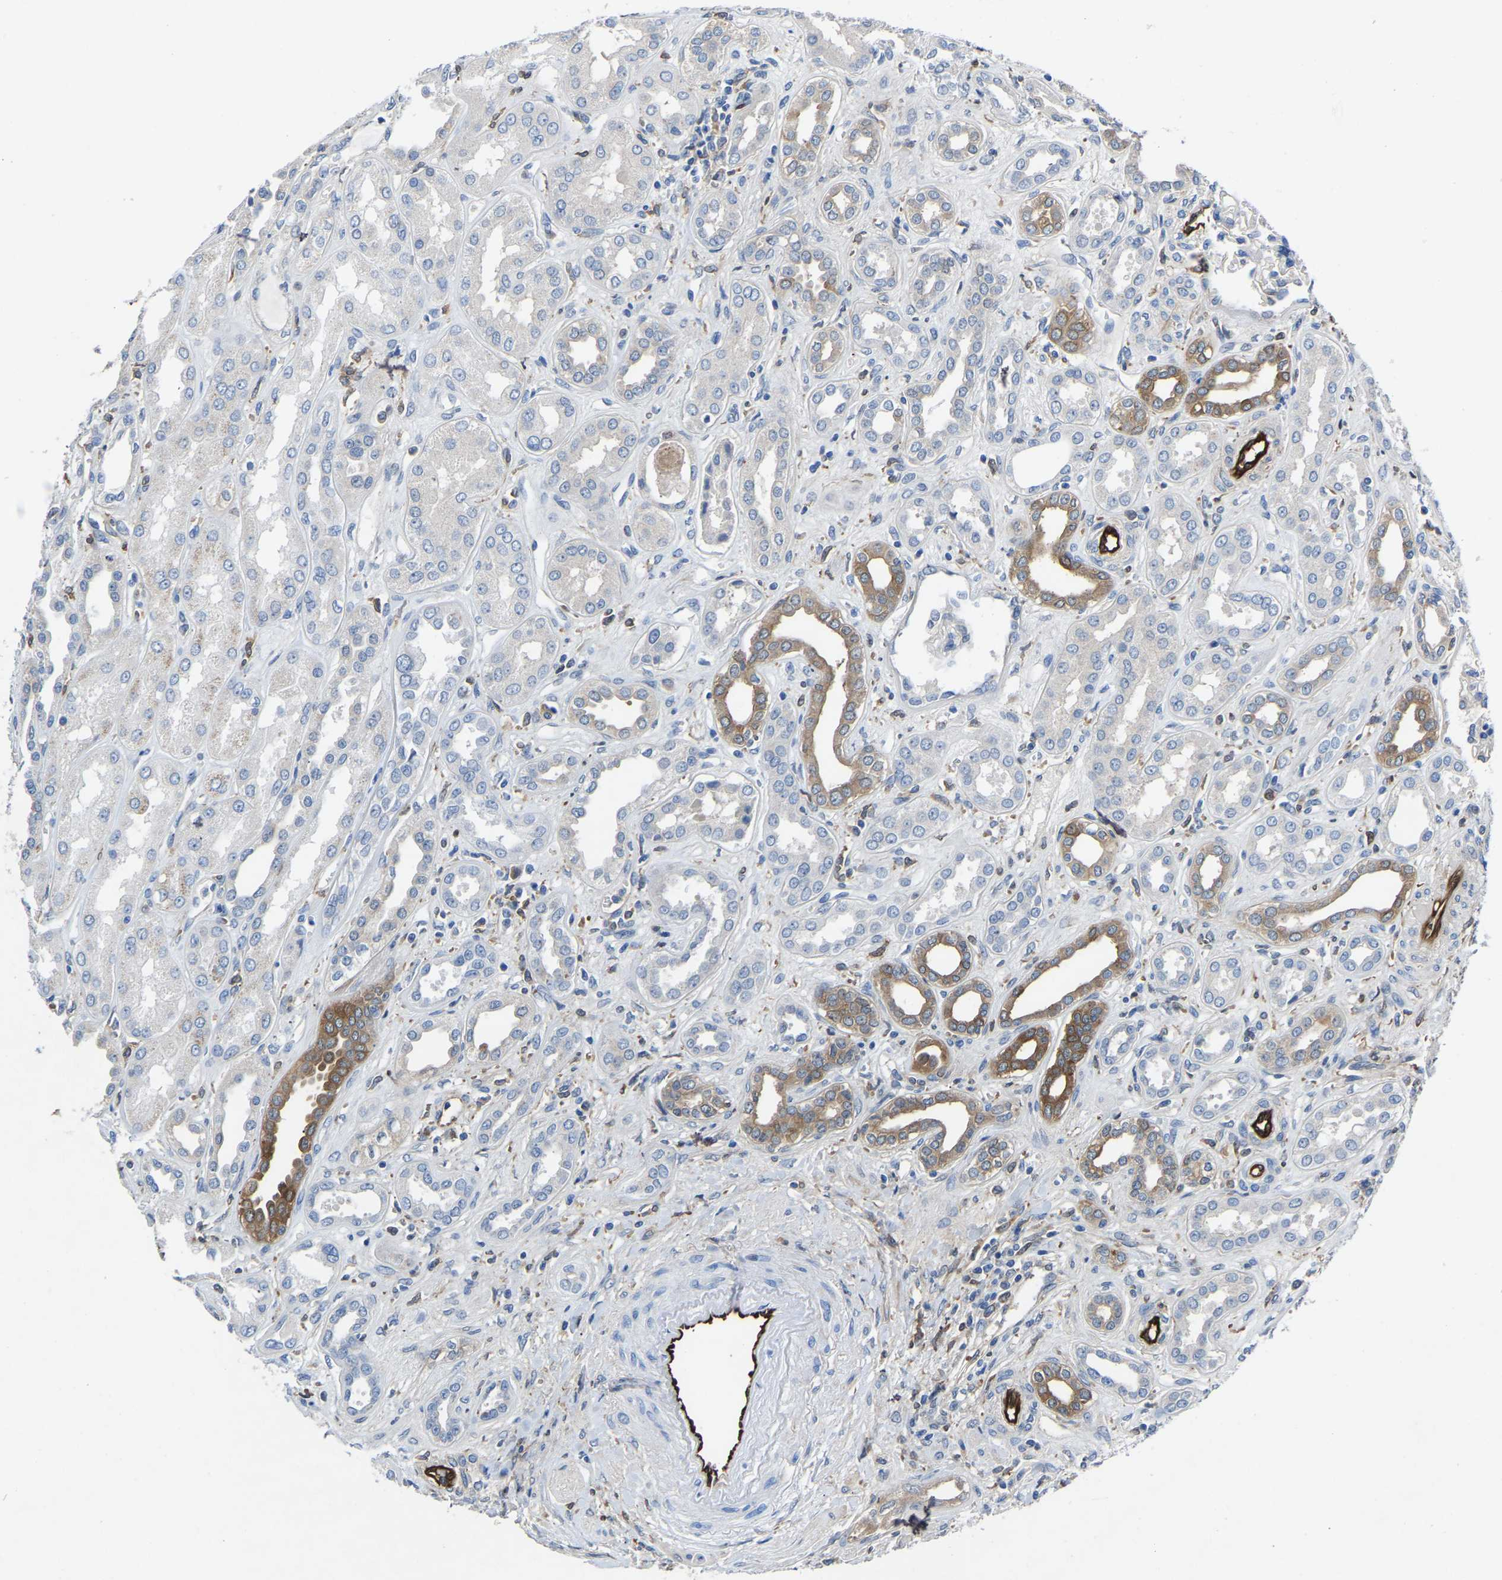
{"staining": {"intensity": "negative", "quantity": "none", "location": "none"}, "tissue": "kidney", "cell_type": "Cells in glomeruli", "image_type": "normal", "snomed": [{"axis": "morphology", "description": "Normal tissue, NOS"}, {"axis": "topography", "description": "Kidney"}], "caption": "Immunohistochemistry photomicrograph of benign kidney stained for a protein (brown), which reveals no staining in cells in glomeruli.", "gene": "ATG2B", "patient": {"sex": "male", "age": 59}}